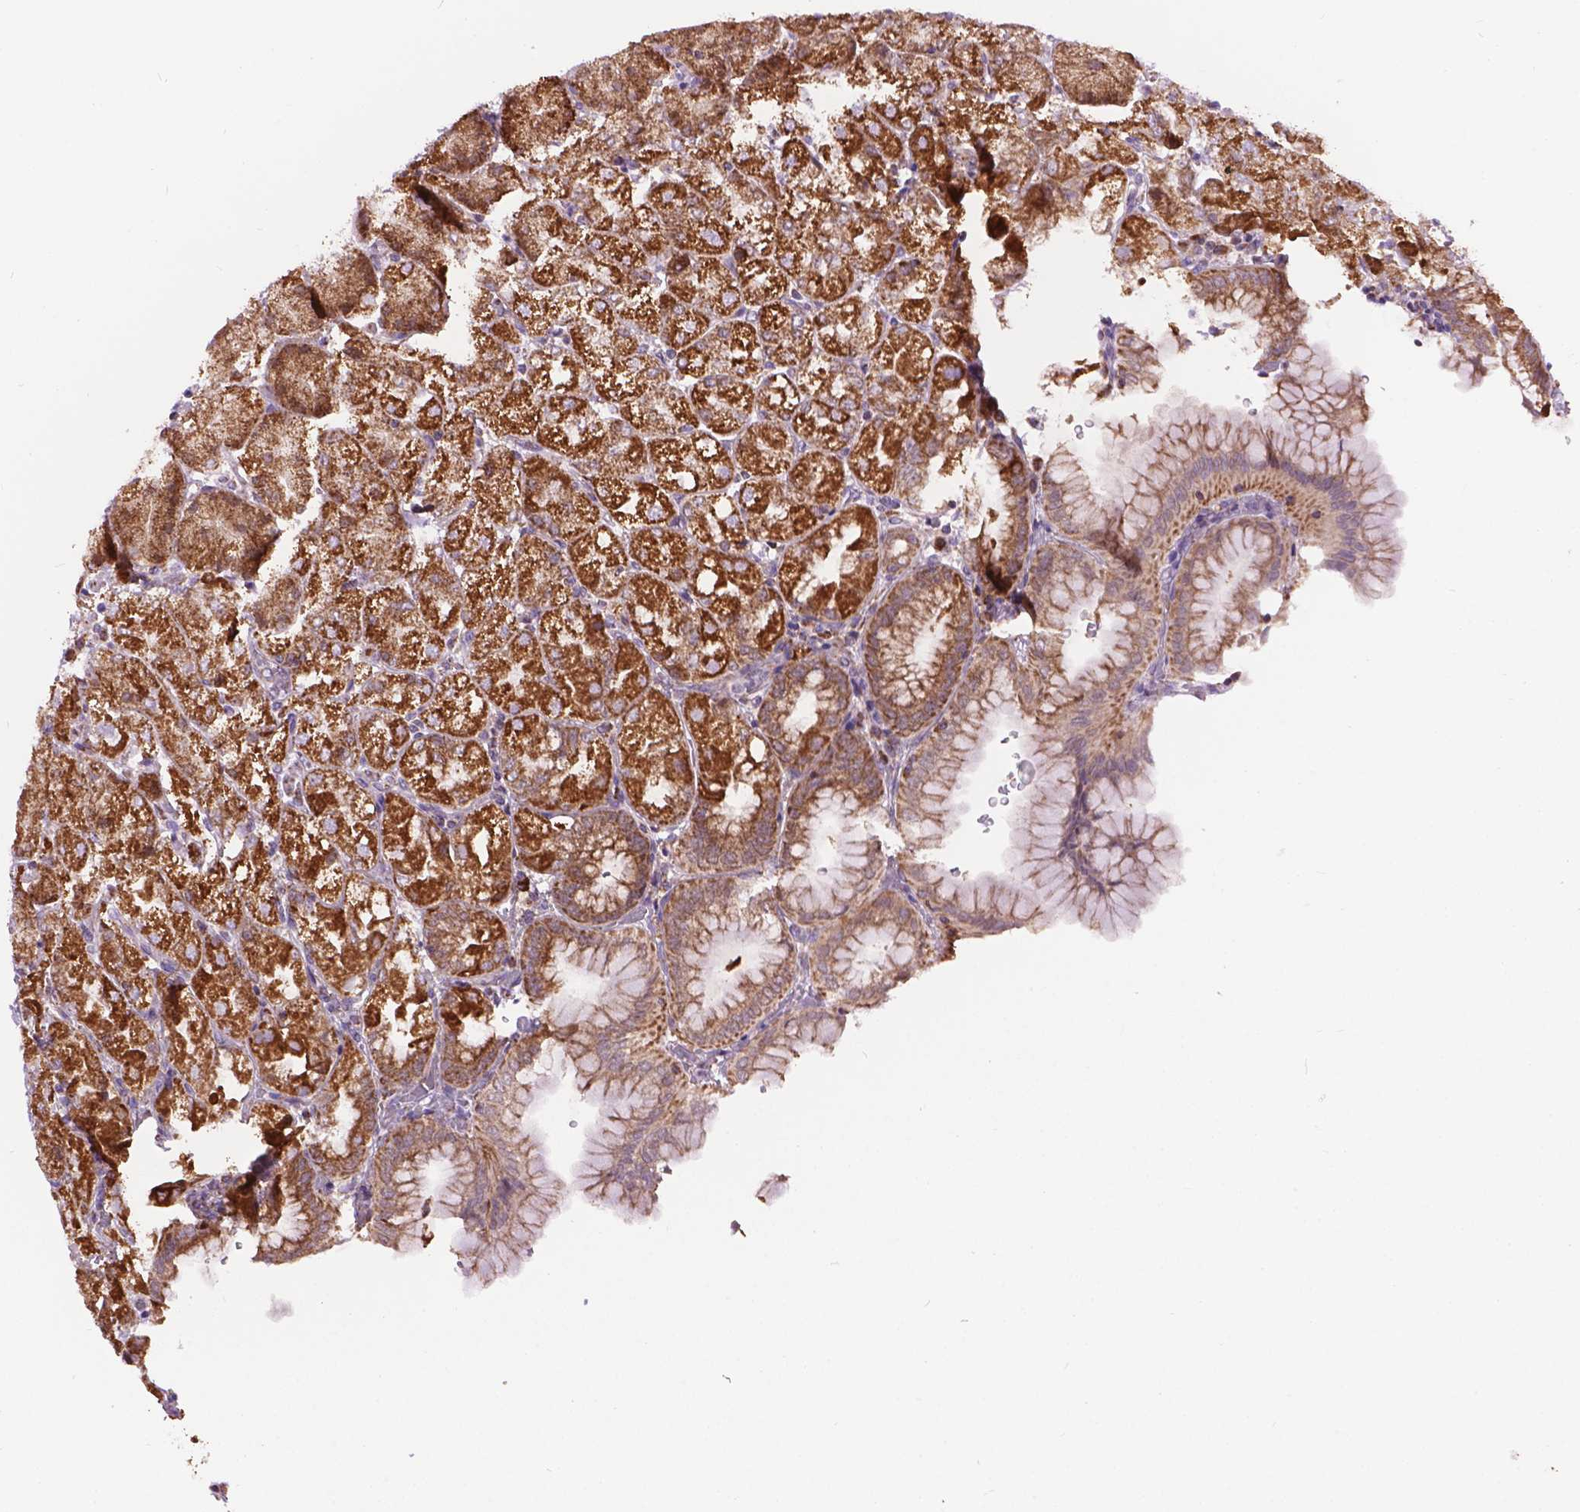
{"staining": {"intensity": "strong", "quantity": ">75%", "location": "cytoplasmic/membranous"}, "tissue": "stomach", "cell_type": "Glandular cells", "image_type": "normal", "snomed": [{"axis": "morphology", "description": "Normal tissue, NOS"}, {"axis": "topography", "description": "Stomach, upper"}, {"axis": "topography", "description": "Stomach"}, {"axis": "topography", "description": "Stomach, lower"}], "caption": "Brown immunohistochemical staining in normal stomach demonstrates strong cytoplasmic/membranous positivity in about >75% of glandular cells.", "gene": "PYCR3", "patient": {"sex": "male", "age": 62}}